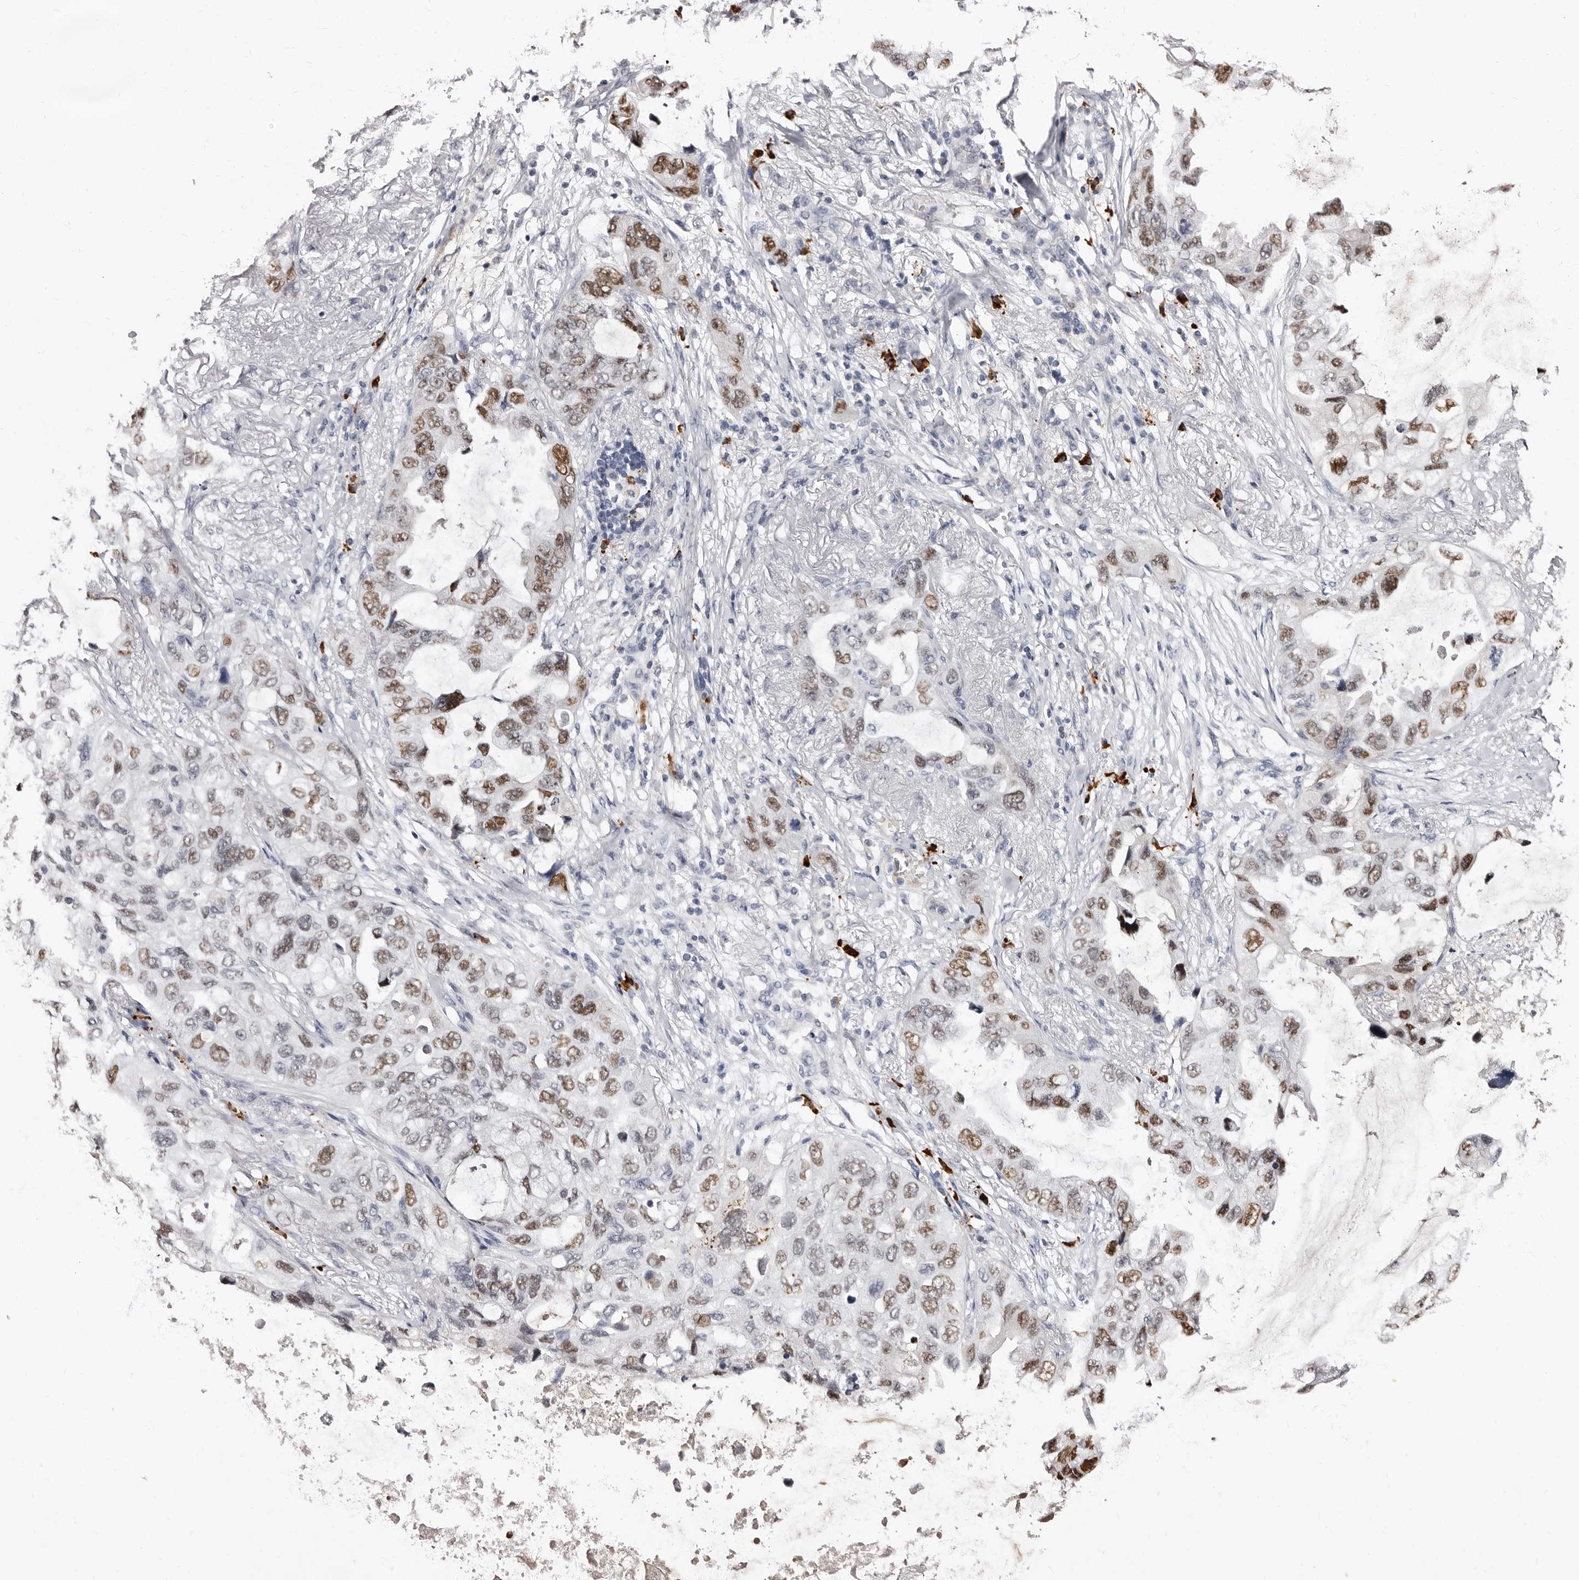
{"staining": {"intensity": "moderate", "quantity": ">75%", "location": "nuclear"}, "tissue": "lung cancer", "cell_type": "Tumor cells", "image_type": "cancer", "snomed": [{"axis": "morphology", "description": "Squamous cell carcinoma, NOS"}, {"axis": "topography", "description": "Lung"}], "caption": "This is a micrograph of immunohistochemistry (IHC) staining of lung cancer (squamous cell carcinoma), which shows moderate staining in the nuclear of tumor cells.", "gene": "TBC1D22B", "patient": {"sex": "female", "age": 73}}